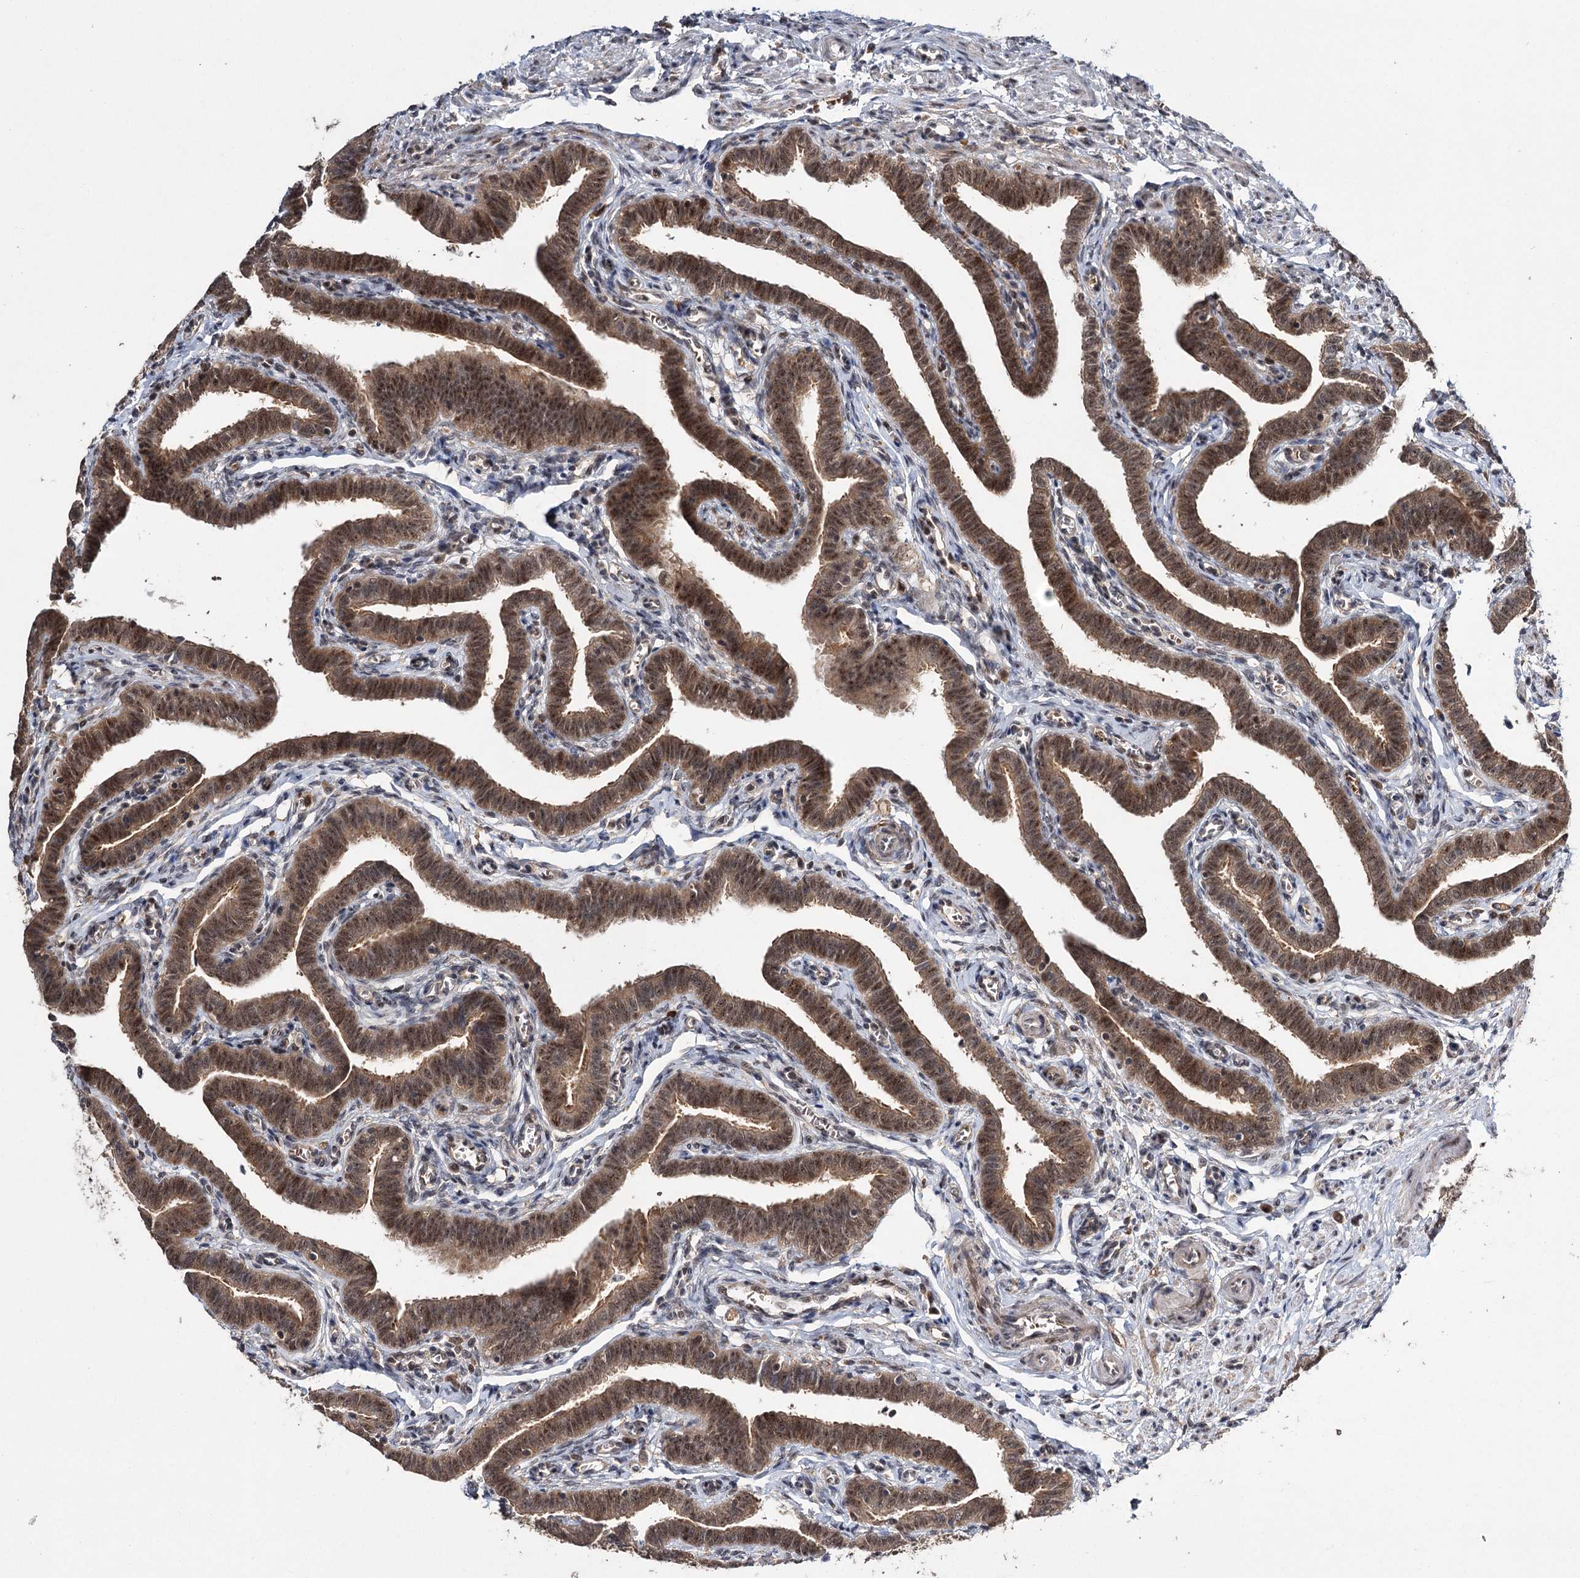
{"staining": {"intensity": "strong", "quantity": ">75%", "location": "cytoplasmic/membranous,nuclear"}, "tissue": "fallopian tube", "cell_type": "Glandular cells", "image_type": "normal", "snomed": [{"axis": "morphology", "description": "Normal tissue, NOS"}, {"axis": "topography", "description": "Fallopian tube"}], "caption": "Approximately >75% of glandular cells in normal fallopian tube display strong cytoplasmic/membranous,nuclear protein positivity as visualized by brown immunohistochemical staining.", "gene": "MKNK2", "patient": {"sex": "female", "age": 36}}